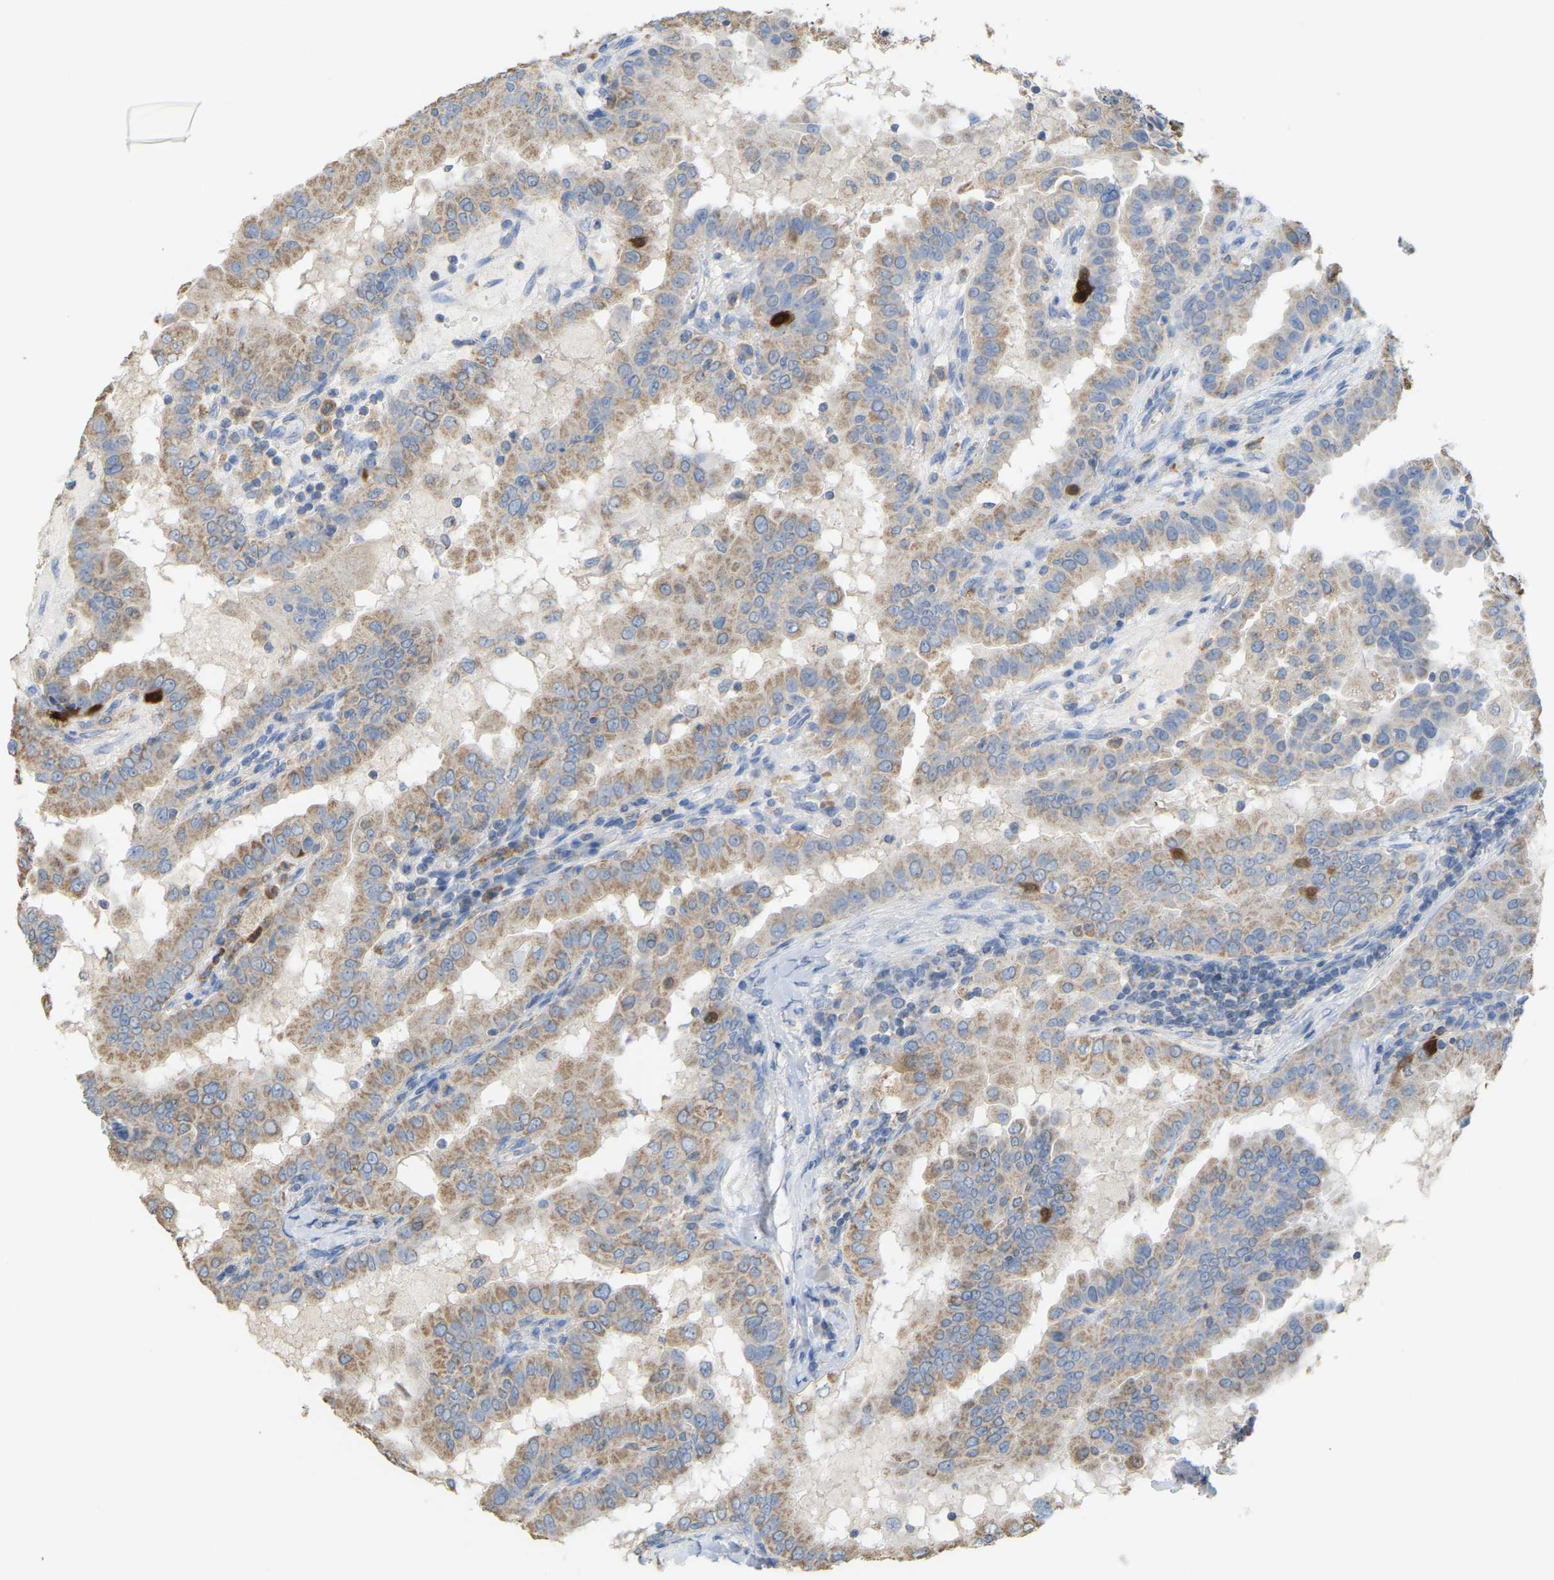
{"staining": {"intensity": "weak", "quantity": ">75%", "location": "cytoplasmic/membranous"}, "tissue": "thyroid cancer", "cell_type": "Tumor cells", "image_type": "cancer", "snomed": [{"axis": "morphology", "description": "Papillary adenocarcinoma, NOS"}, {"axis": "topography", "description": "Thyroid gland"}], "caption": "Approximately >75% of tumor cells in papillary adenocarcinoma (thyroid) demonstrate weak cytoplasmic/membranous protein expression as visualized by brown immunohistochemical staining.", "gene": "SERPINB5", "patient": {"sex": "male", "age": 33}}